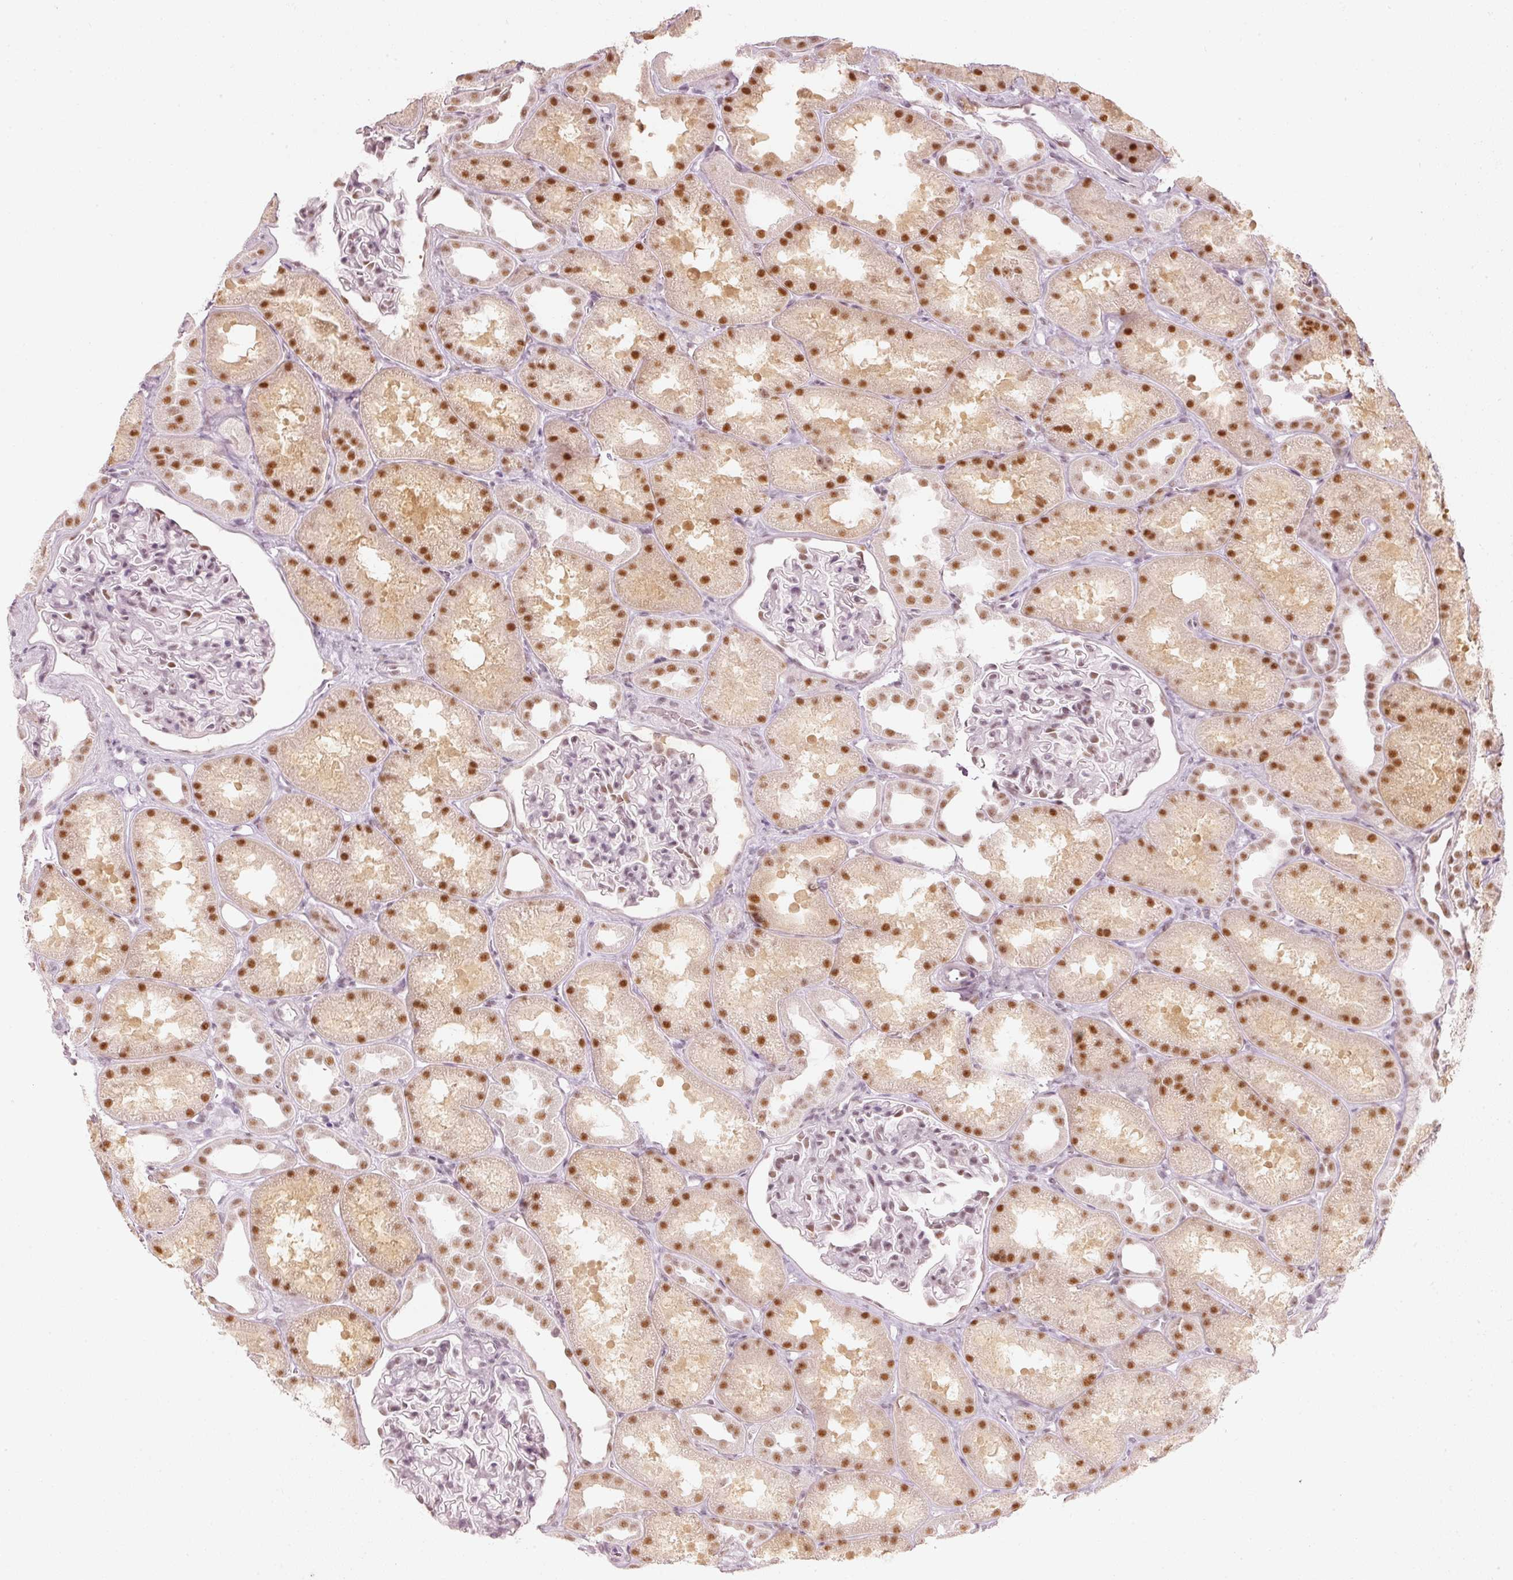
{"staining": {"intensity": "weak", "quantity": "25%-75%", "location": "nuclear"}, "tissue": "kidney", "cell_type": "Cells in glomeruli", "image_type": "normal", "snomed": [{"axis": "morphology", "description": "Normal tissue, NOS"}, {"axis": "topography", "description": "Kidney"}], "caption": "Protein analysis of benign kidney displays weak nuclear positivity in about 25%-75% of cells in glomeruli. (DAB (3,3'-diaminobenzidine) = brown stain, brightfield microscopy at high magnification).", "gene": "PPP1R10", "patient": {"sex": "male", "age": 61}}